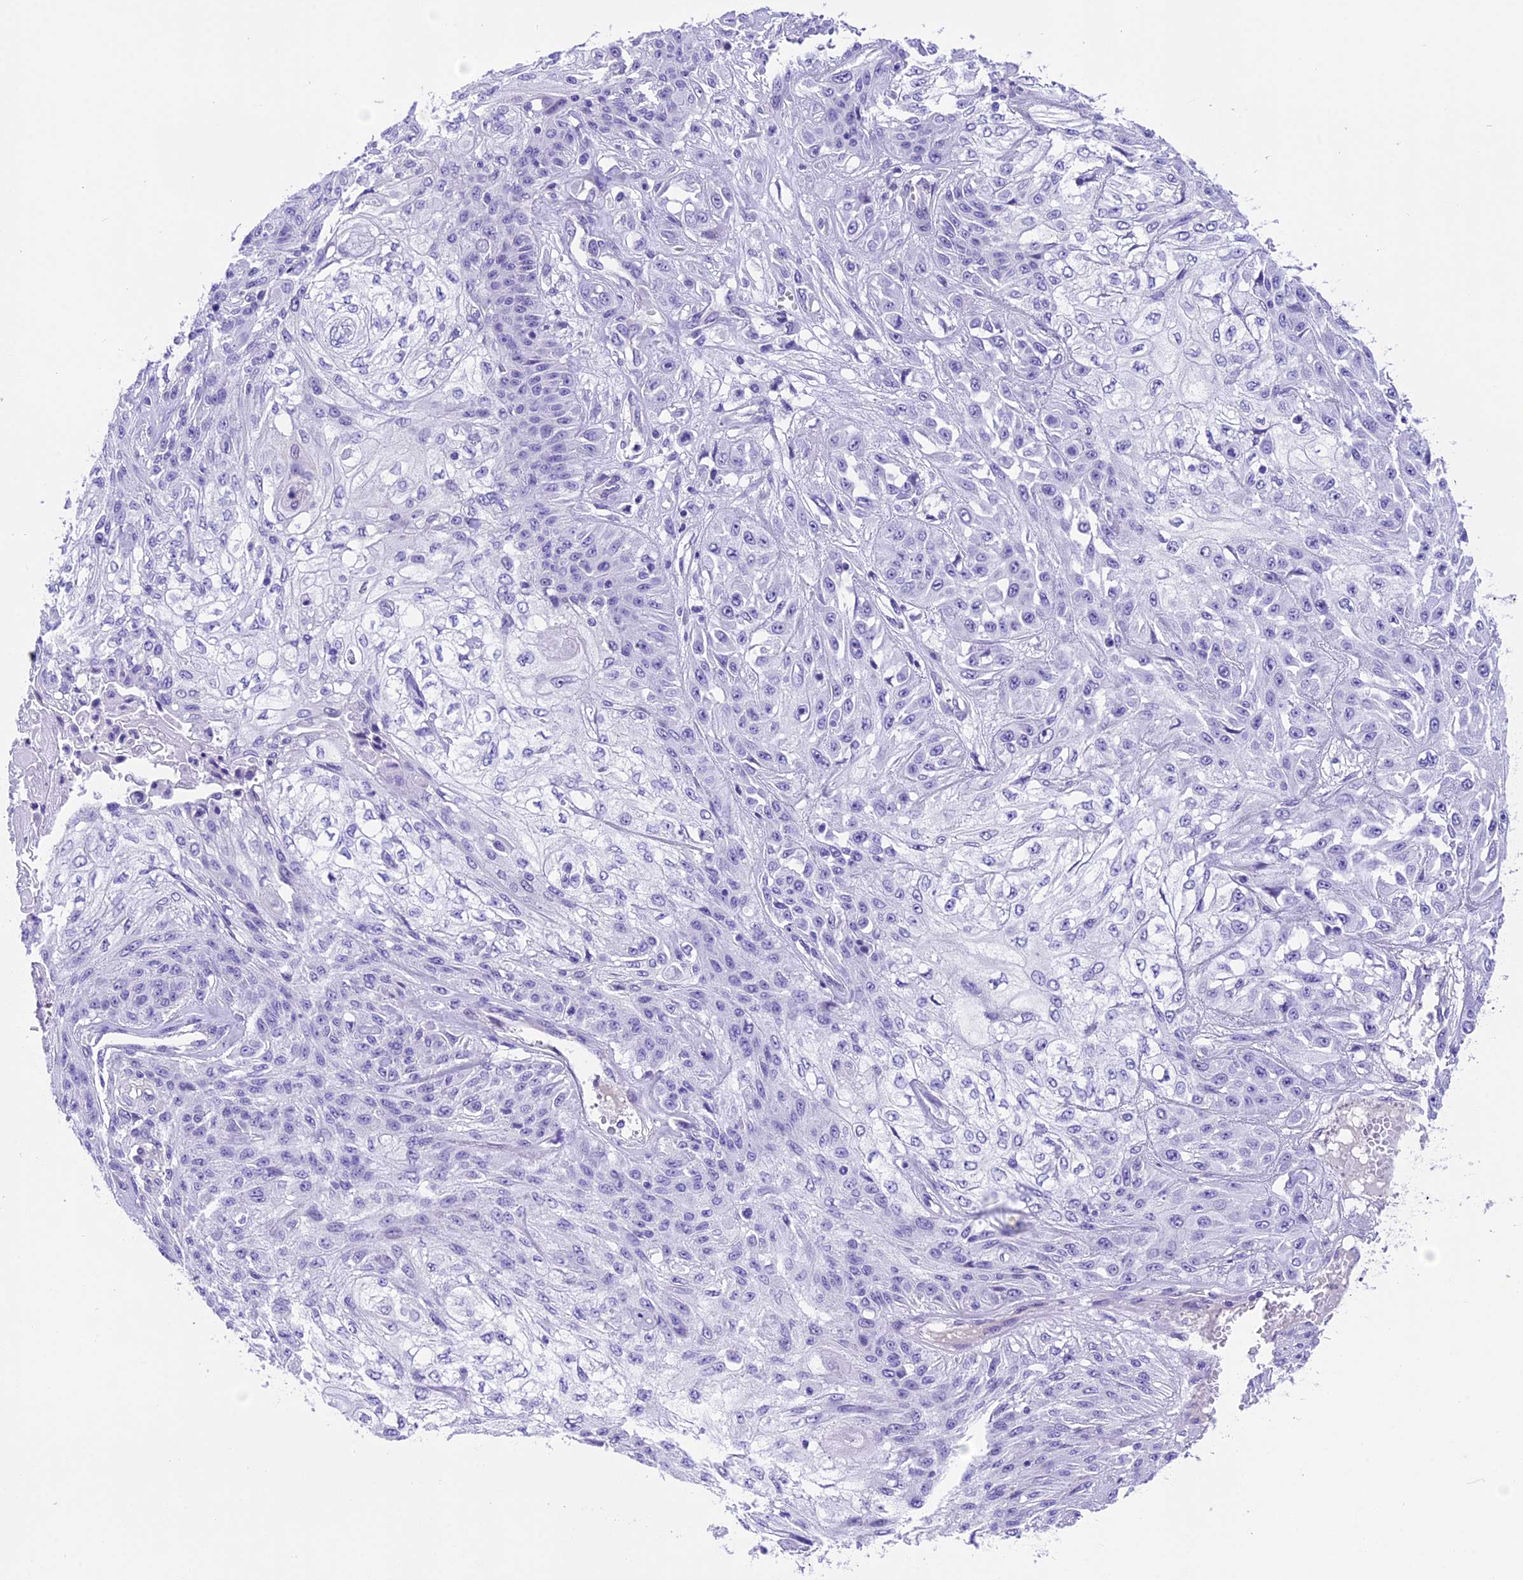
{"staining": {"intensity": "negative", "quantity": "none", "location": "none"}, "tissue": "skin cancer", "cell_type": "Tumor cells", "image_type": "cancer", "snomed": [{"axis": "morphology", "description": "Squamous cell carcinoma, NOS"}, {"axis": "morphology", "description": "Squamous cell carcinoma, metastatic, NOS"}, {"axis": "topography", "description": "Skin"}, {"axis": "topography", "description": "Lymph node"}], "caption": "This is an immunohistochemistry (IHC) micrograph of skin squamous cell carcinoma. There is no expression in tumor cells.", "gene": "PRR15", "patient": {"sex": "male", "age": 75}}